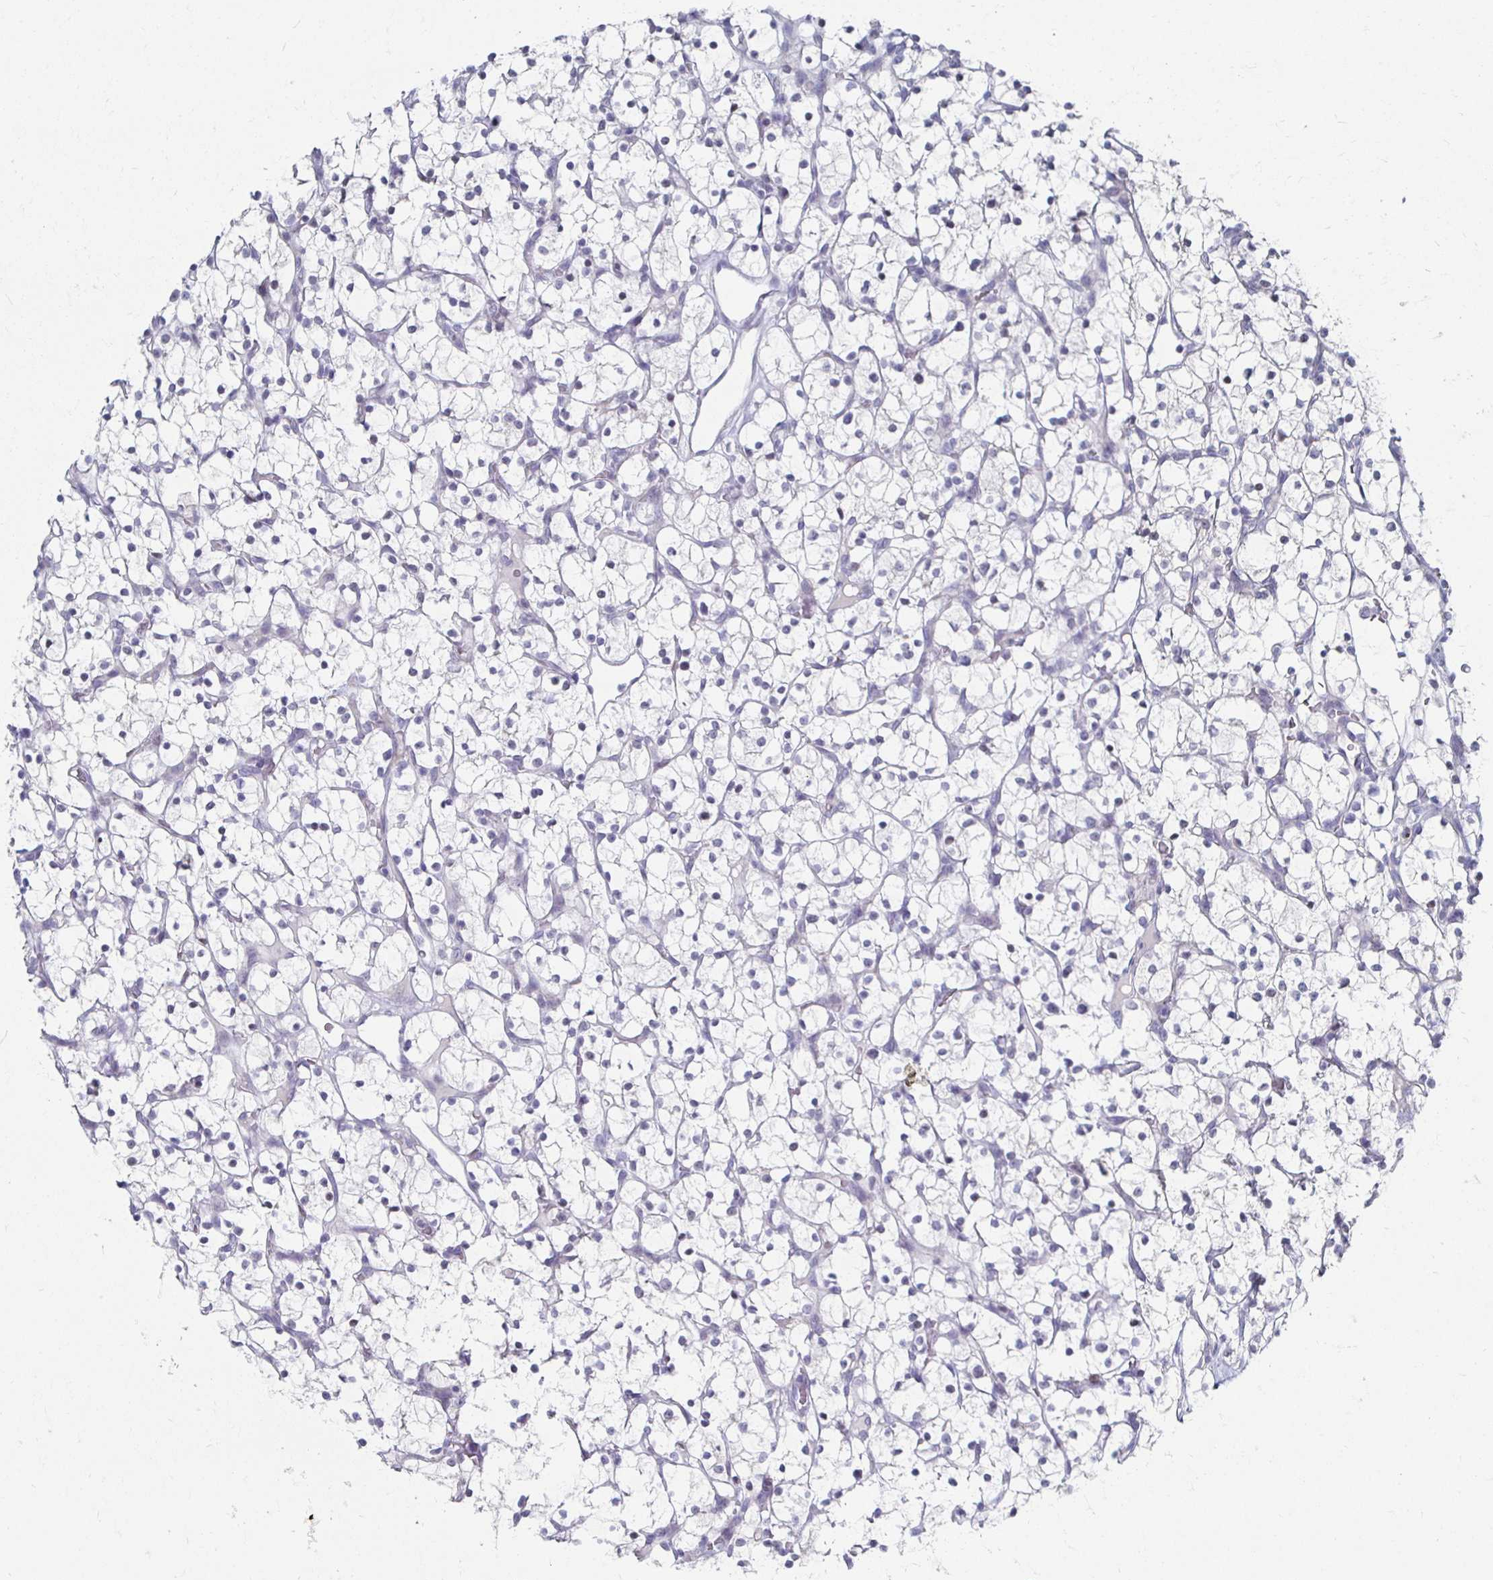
{"staining": {"intensity": "negative", "quantity": "none", "location": "none"}, "tissue": "renal cancer", "cell_type": "Tumor cells", "image_type": "cancer", "snomed": [{"axis": "morphology", "description": "Adenocarcinoma, NOS"}, {"axis": "topography", "description": "Kidney"}], "caption": "IHC photomicrograph of neoplastic tissue: human renal cancer stained with DAB (3,3'-diaminobenzidine) shows no significant protein staining in tumor cells.", "gene": "NOCT", "patient": {"sex": "female", "age": 64}}